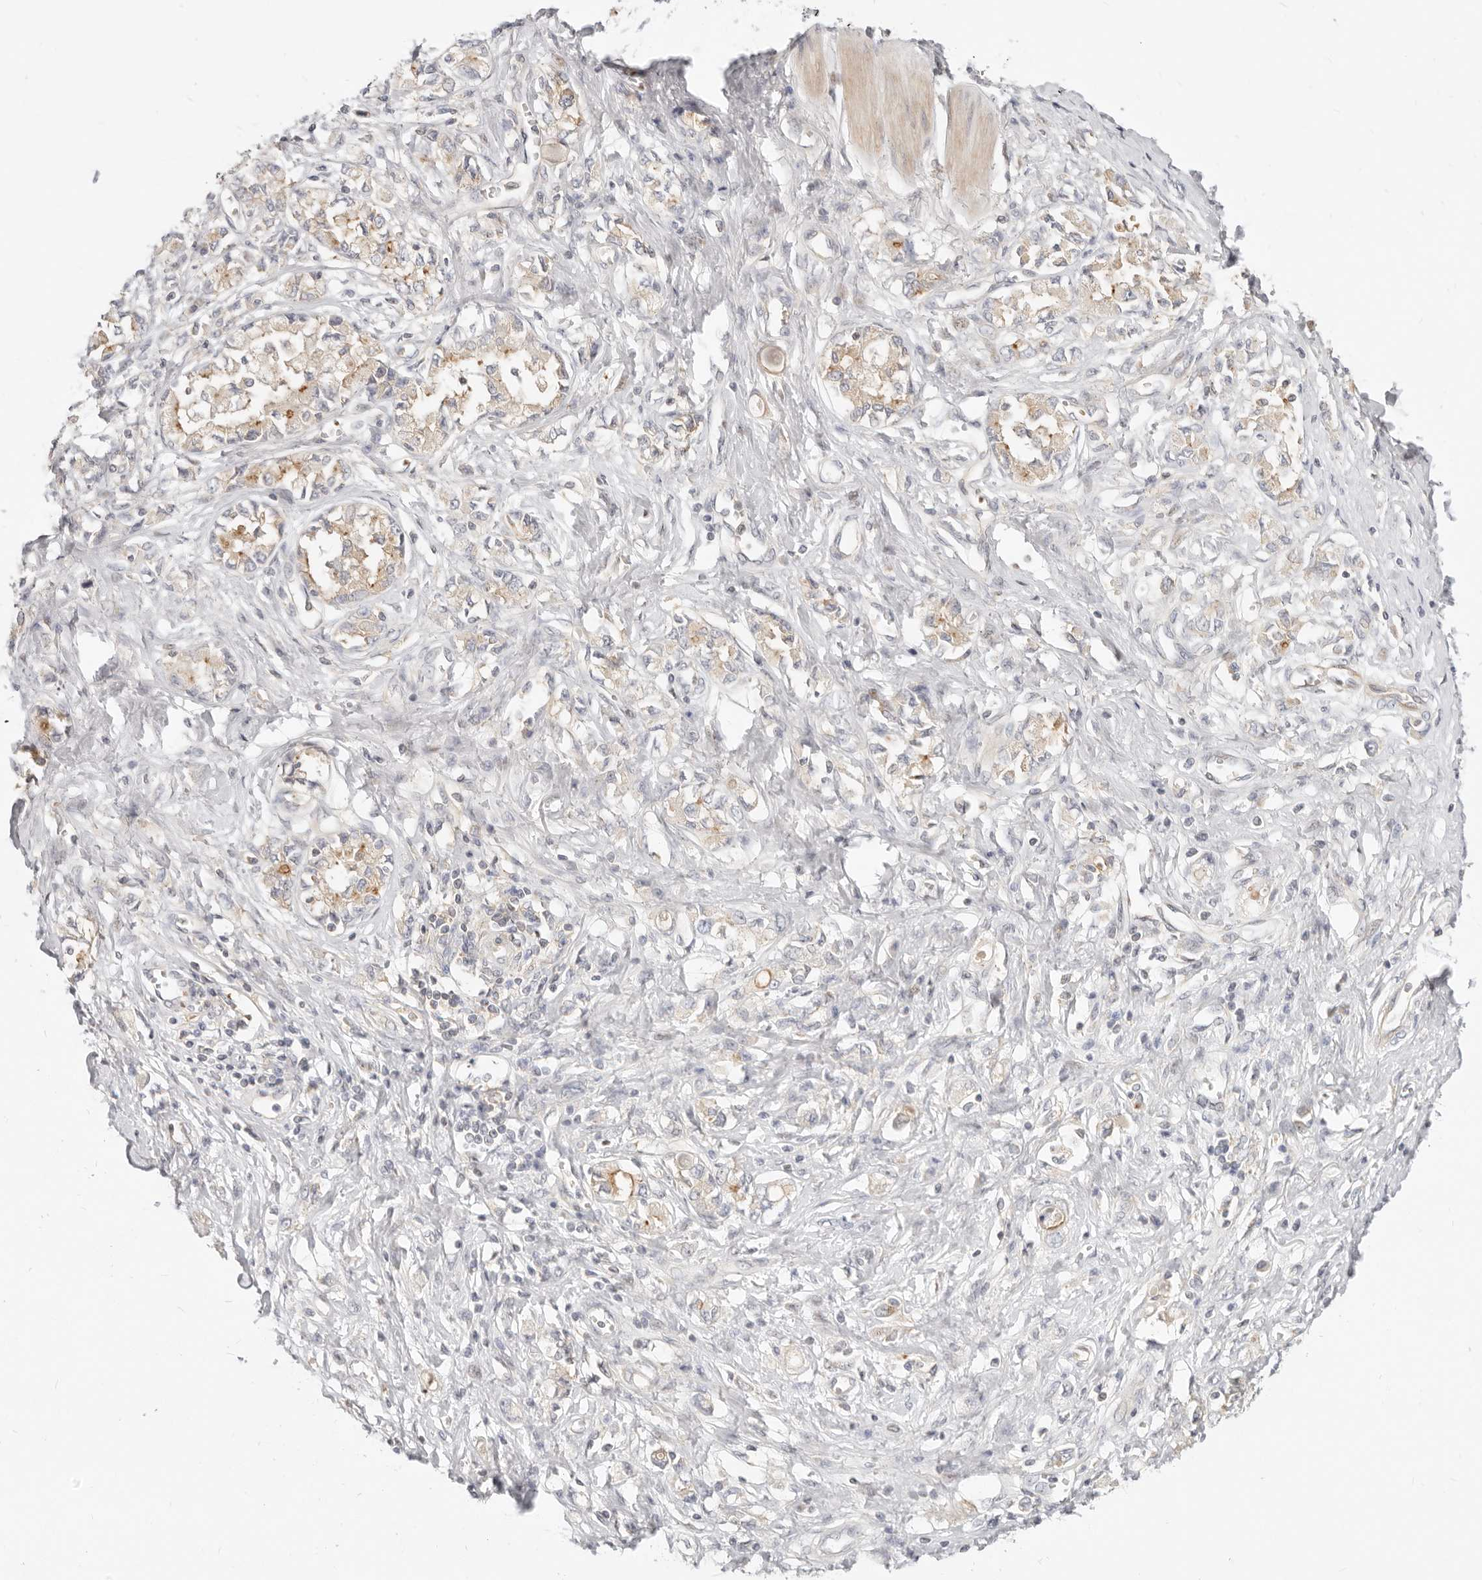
{"staining": {"intensity": "moderate", "quantity": "<25%", "location": "cytoplasmic/membranous"}, "tissue": "stomach cancer", "cell_type": "Tumor cells", "image_type": "cancer", "snomed": [{"axis": "morphology", "description": "Adenocarcinoma, NOS"}, {"axis": "topography", "description": "Stomach"}], "caption": "This is a micrograph of immunohistochemistry (IHC) staining of adenocarcinoma (stomach), which shows moderate expression in the cytoplasmic/membranous of tumor cells.", "gene": "LTB4R2", "patient": {"sex": "female", "age": 76}}